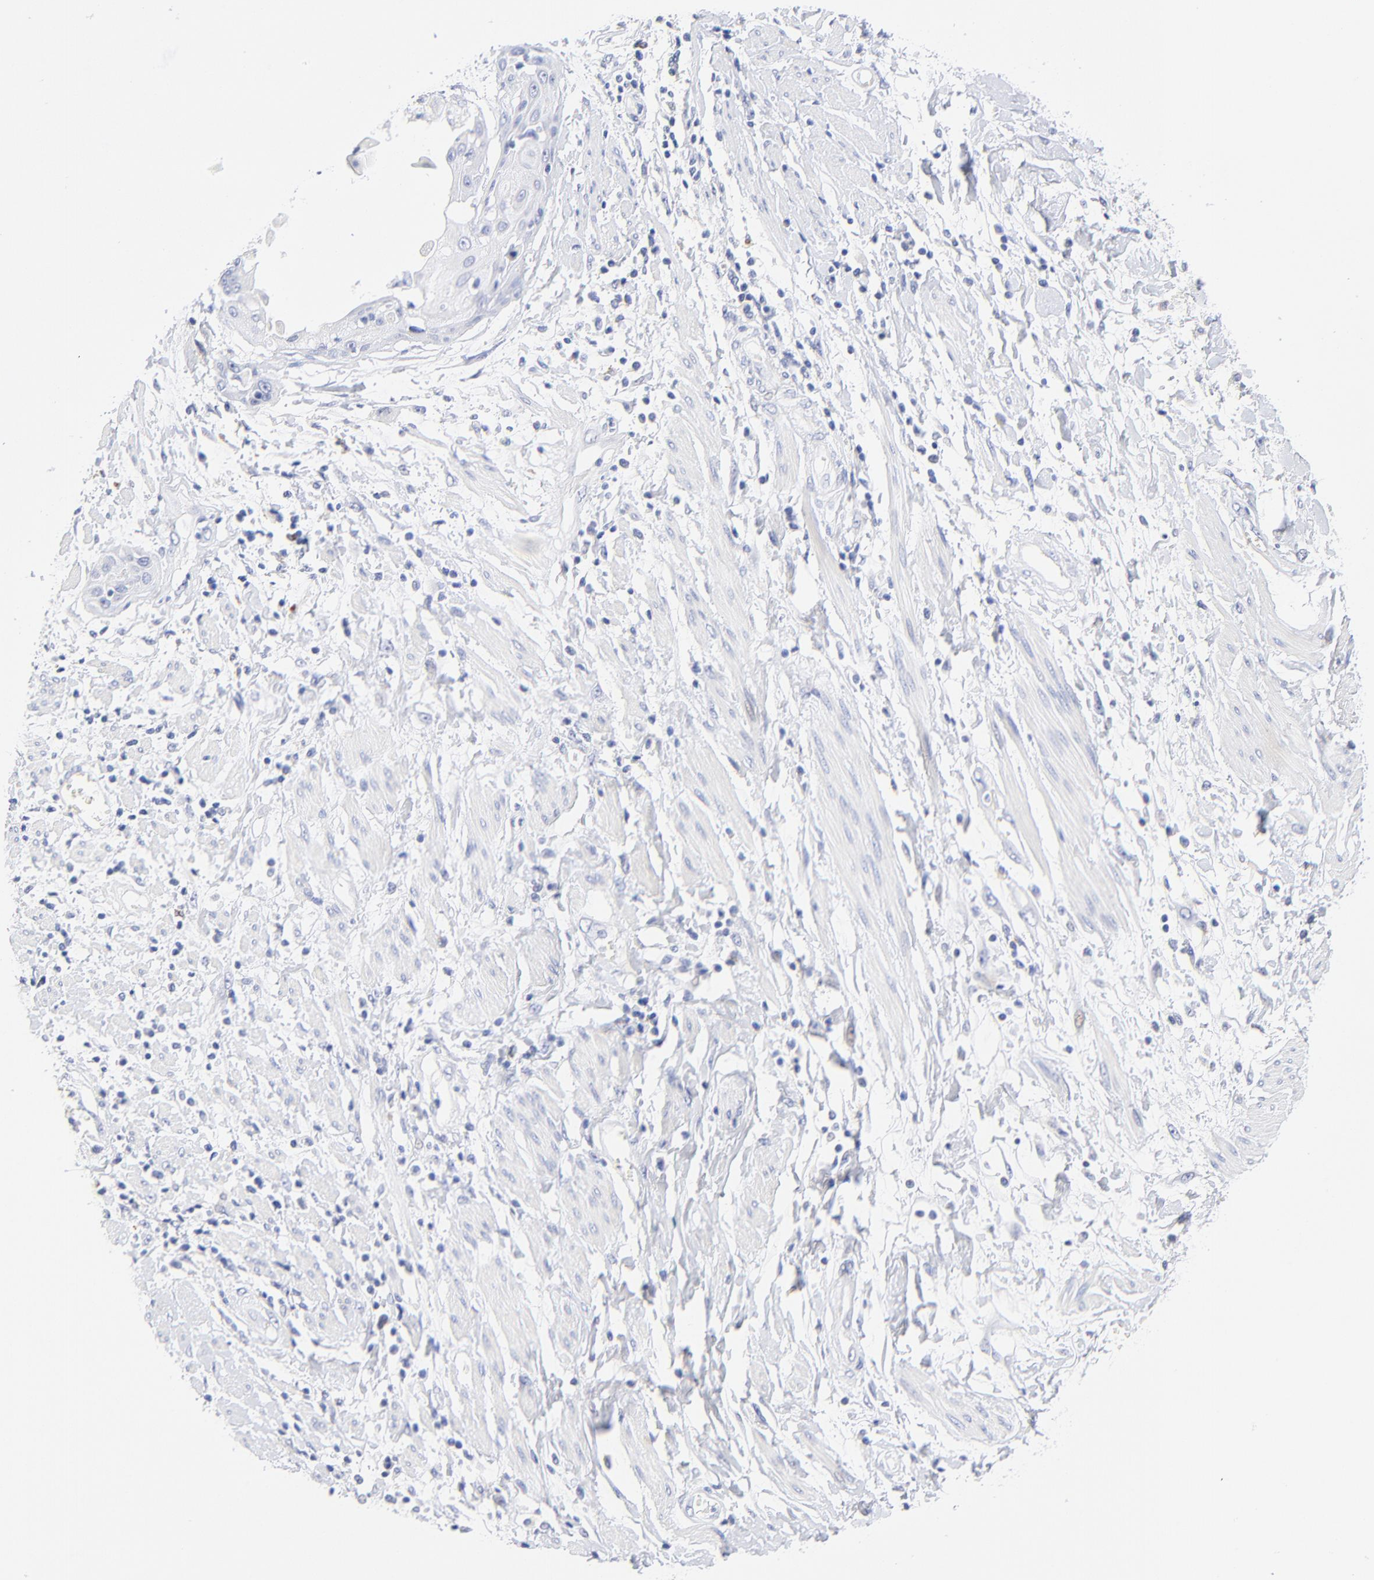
{"staining": {"intensity": "negative", "quantity": "none", "location": "none"}, "tissue": "cervical cancer", "cell_type": "Tumor cells", "image_type": "cancer", "snomed": [{"axis": "morphology", "description": "Squamous cell carcinoma, NOS"}, {"axis": "topography", "description": "Cervix"}], "caption": "Tumor cells show no significant protein expression in cervical cancer. Brightfield microscopy of immunohistochemistry stained with DAB (3,3'-diaminobenzidine) (brown) and hematoxylin (blue), captured at high magnification.", "gene": "SULT4A1", "patient": {"sex": "female", "age": 57}}